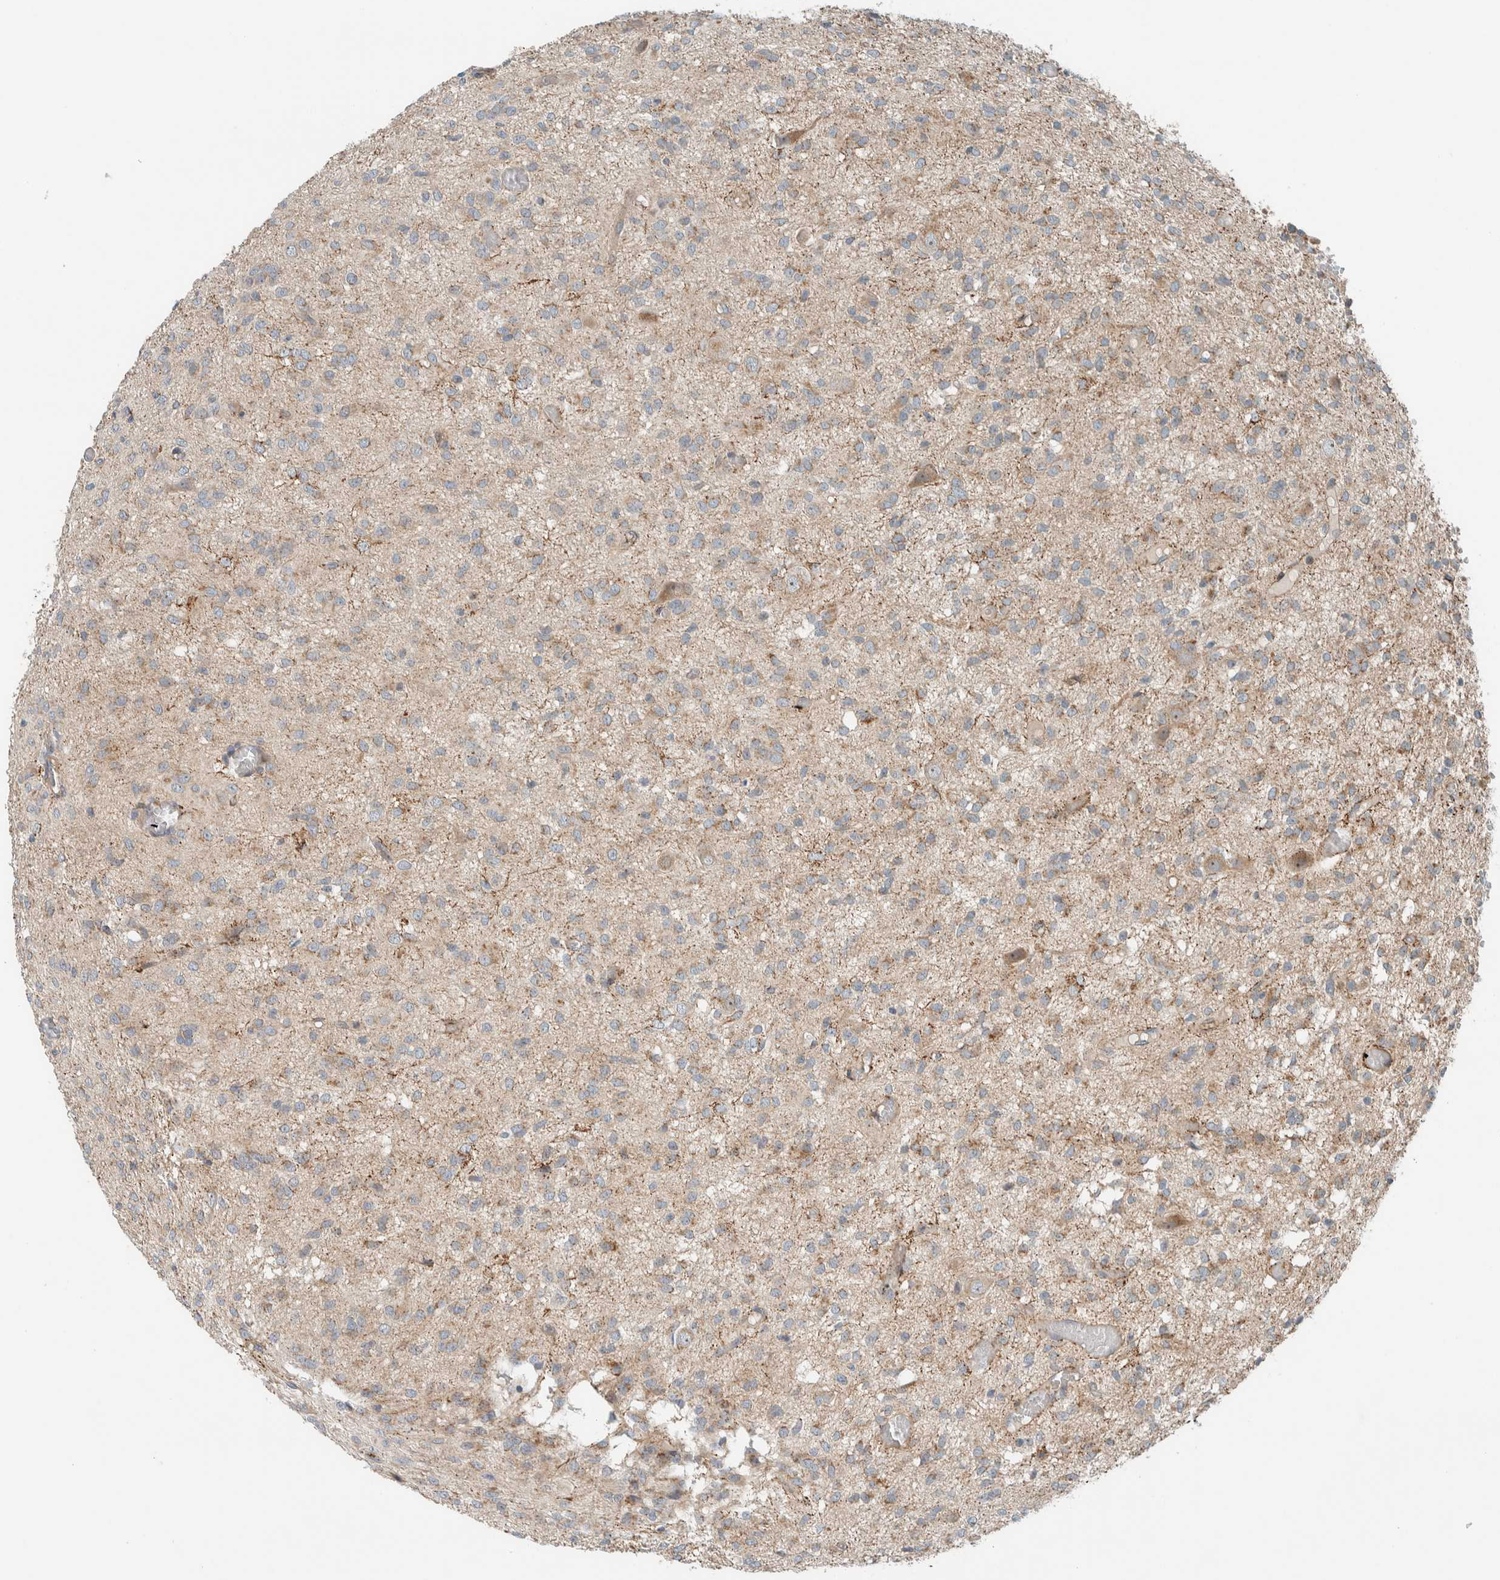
{"staining": {"intensity": "weak", "quantity": "<25%", "location": "cytoplasmic/membranous"}, "tissue": "glioma", "cell_type": "Tumor cells", "image_type": "cancer", "snomed": [{"axis": "morphology", "description": "Glioma, malignant, High grade"}, {"axis": "topography", "description": "Brain"}], "caption": "Malignant glioma (high-grade) was stained to show a protein in brown. There is no significant staining in tumor cells. (DAB IHC, high magnification).", "gene": "SLFN12L", "patient": {"sex": "female", "age": 59}}